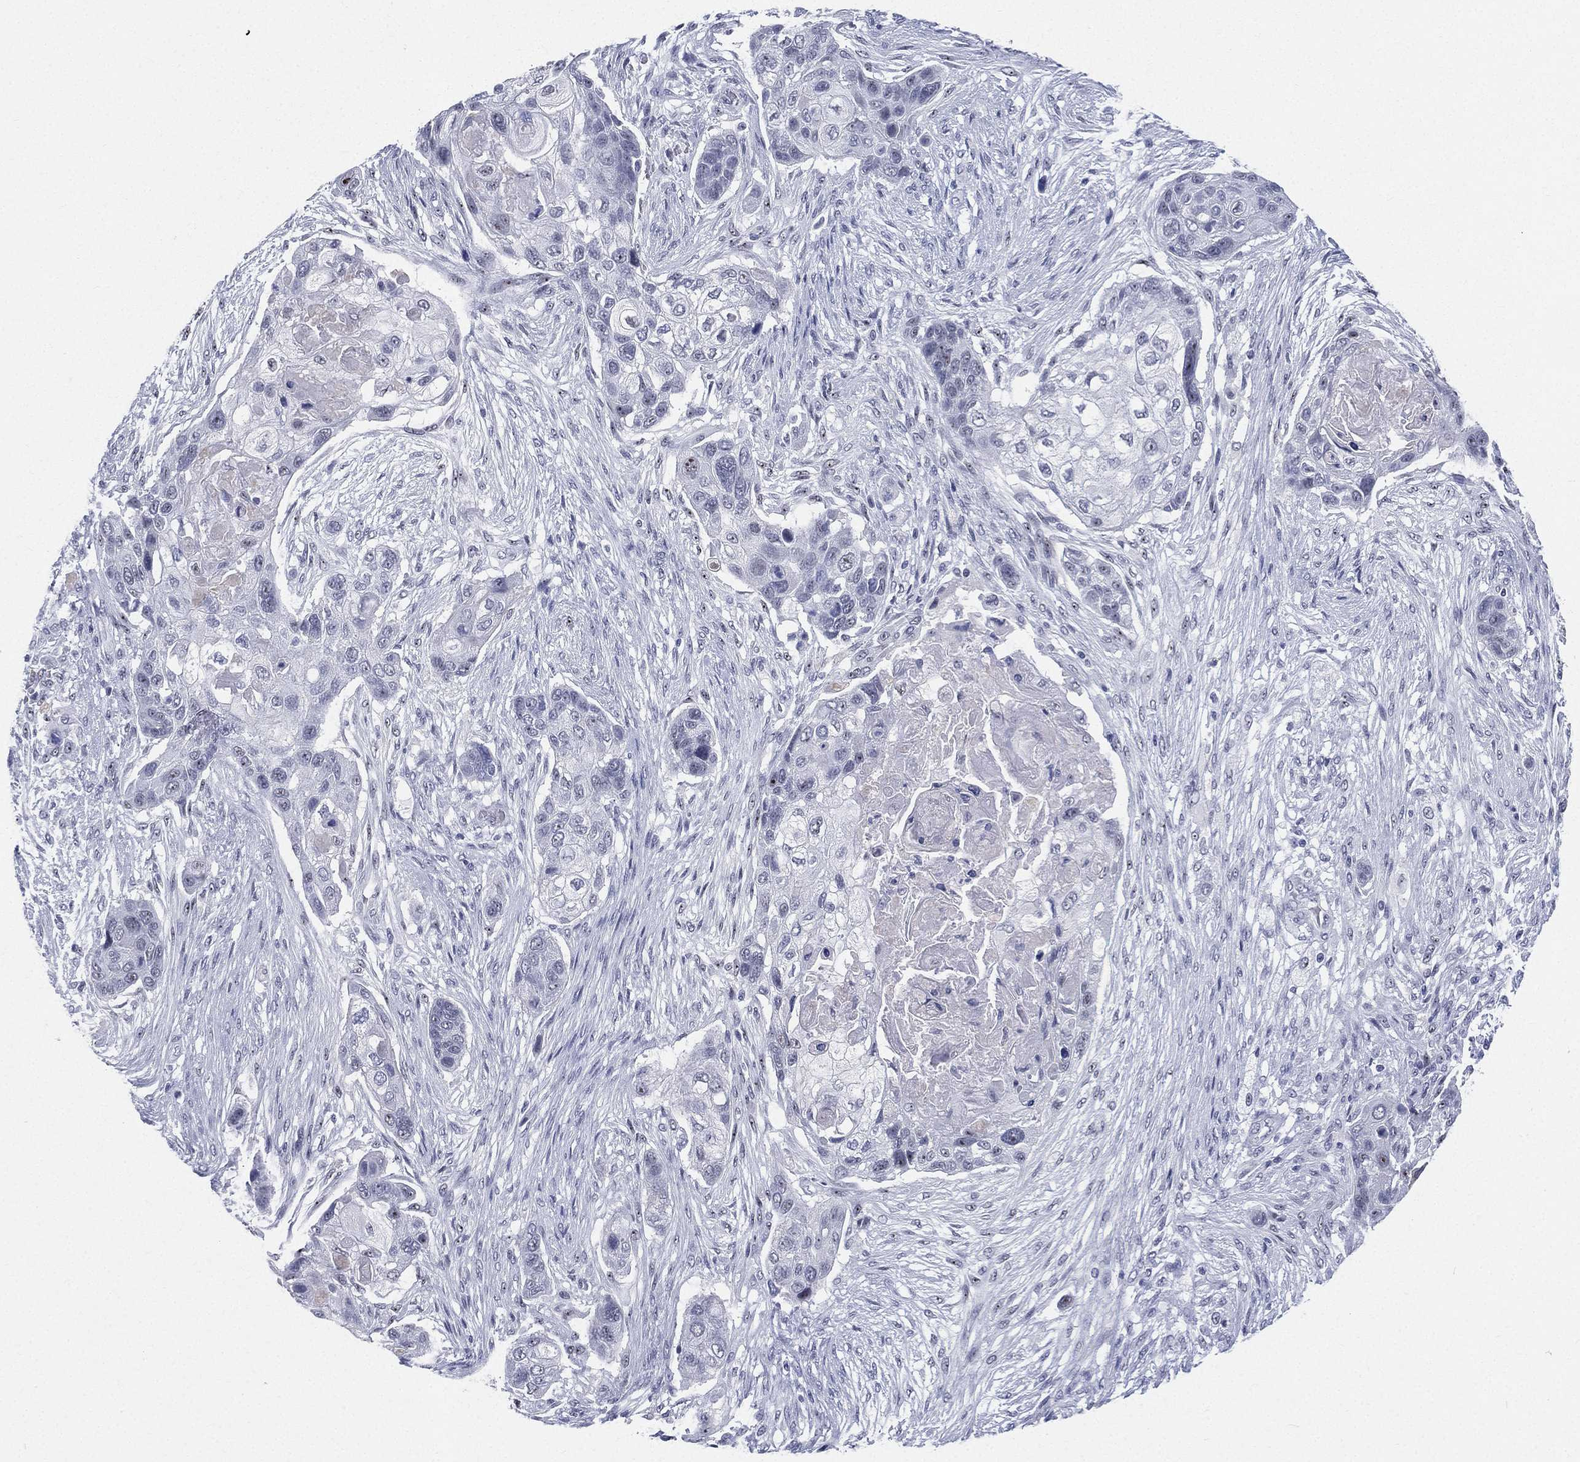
{"staining": {"intensity": "negative", "quantity": "none", "location": "none"}, "tissue": "lung cancer", "cell_type": "Tumor cells", "image_type": "cancer", "snomed": [{"axis": "morphology", "description": "Squamous cell carcinoma, NOS"}, {"axis": "topography", "description": "Lung"}], "caption": "This is an immunohistochemistry micrograph of lung squamous cell carcinoma. There is no positivity in tumor cells.", "gene": "CD22", "patient": {"sex": "male", "age": 69}}